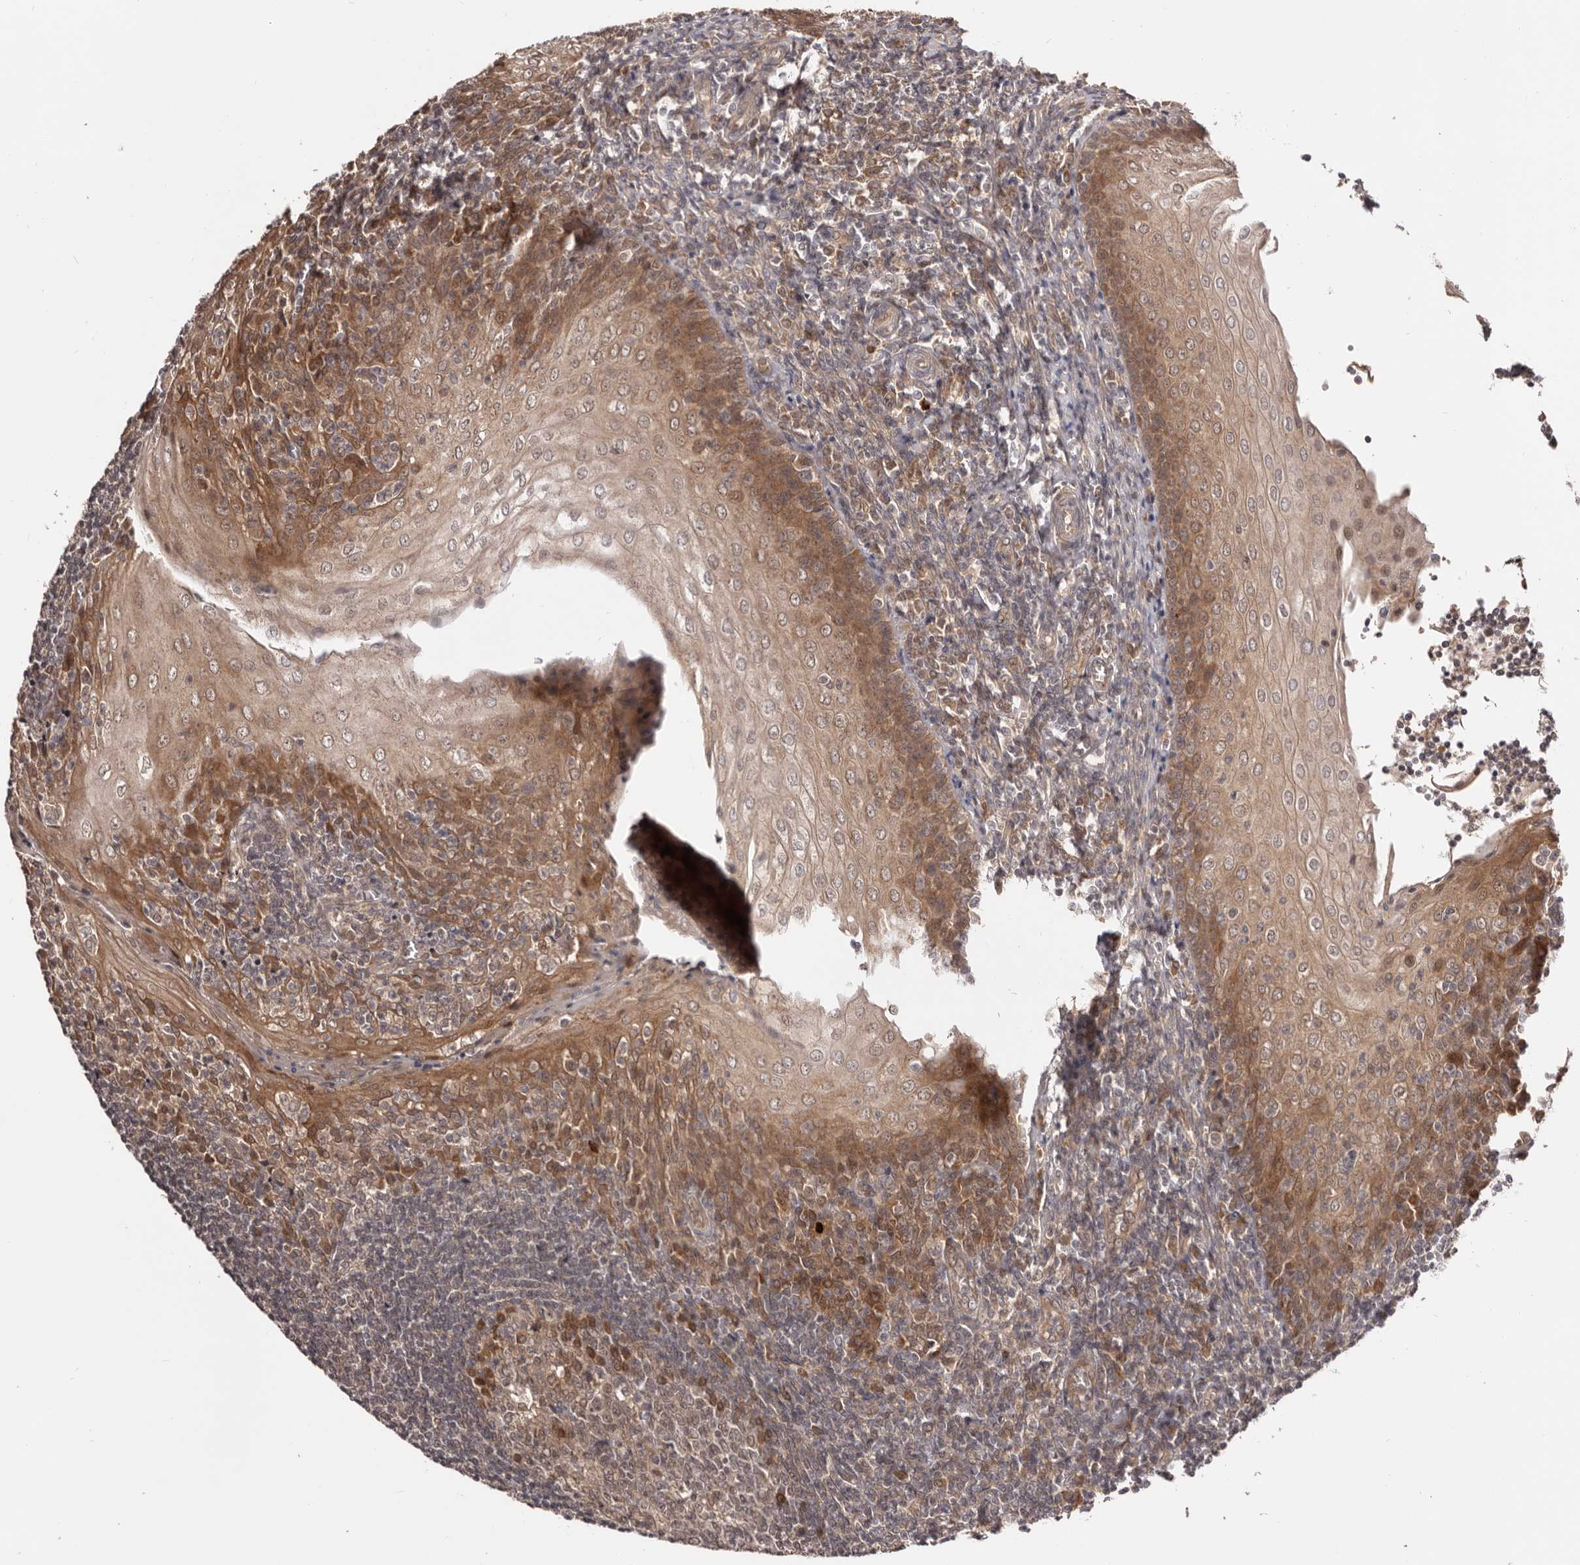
{"staining": {"intensity": "weak", "quantity": ">75%", "location": "cytoplasmic/membranous"}, "tissue": "tonsil", "cell_type": "Germinal center cells", "image_type": "normal", "snomed": [{"axis": "morphology", "description": "Normal tissue, NOS"}, {"axis": "topography", "description": "Tonsil"}], "caption": "Benign tonsil displays weak cytoplasmic/membranous positivity in approximately >75% of germinal center cells.", "gene": "MDP1", "patient": {"sex": "male", "age": 27}}